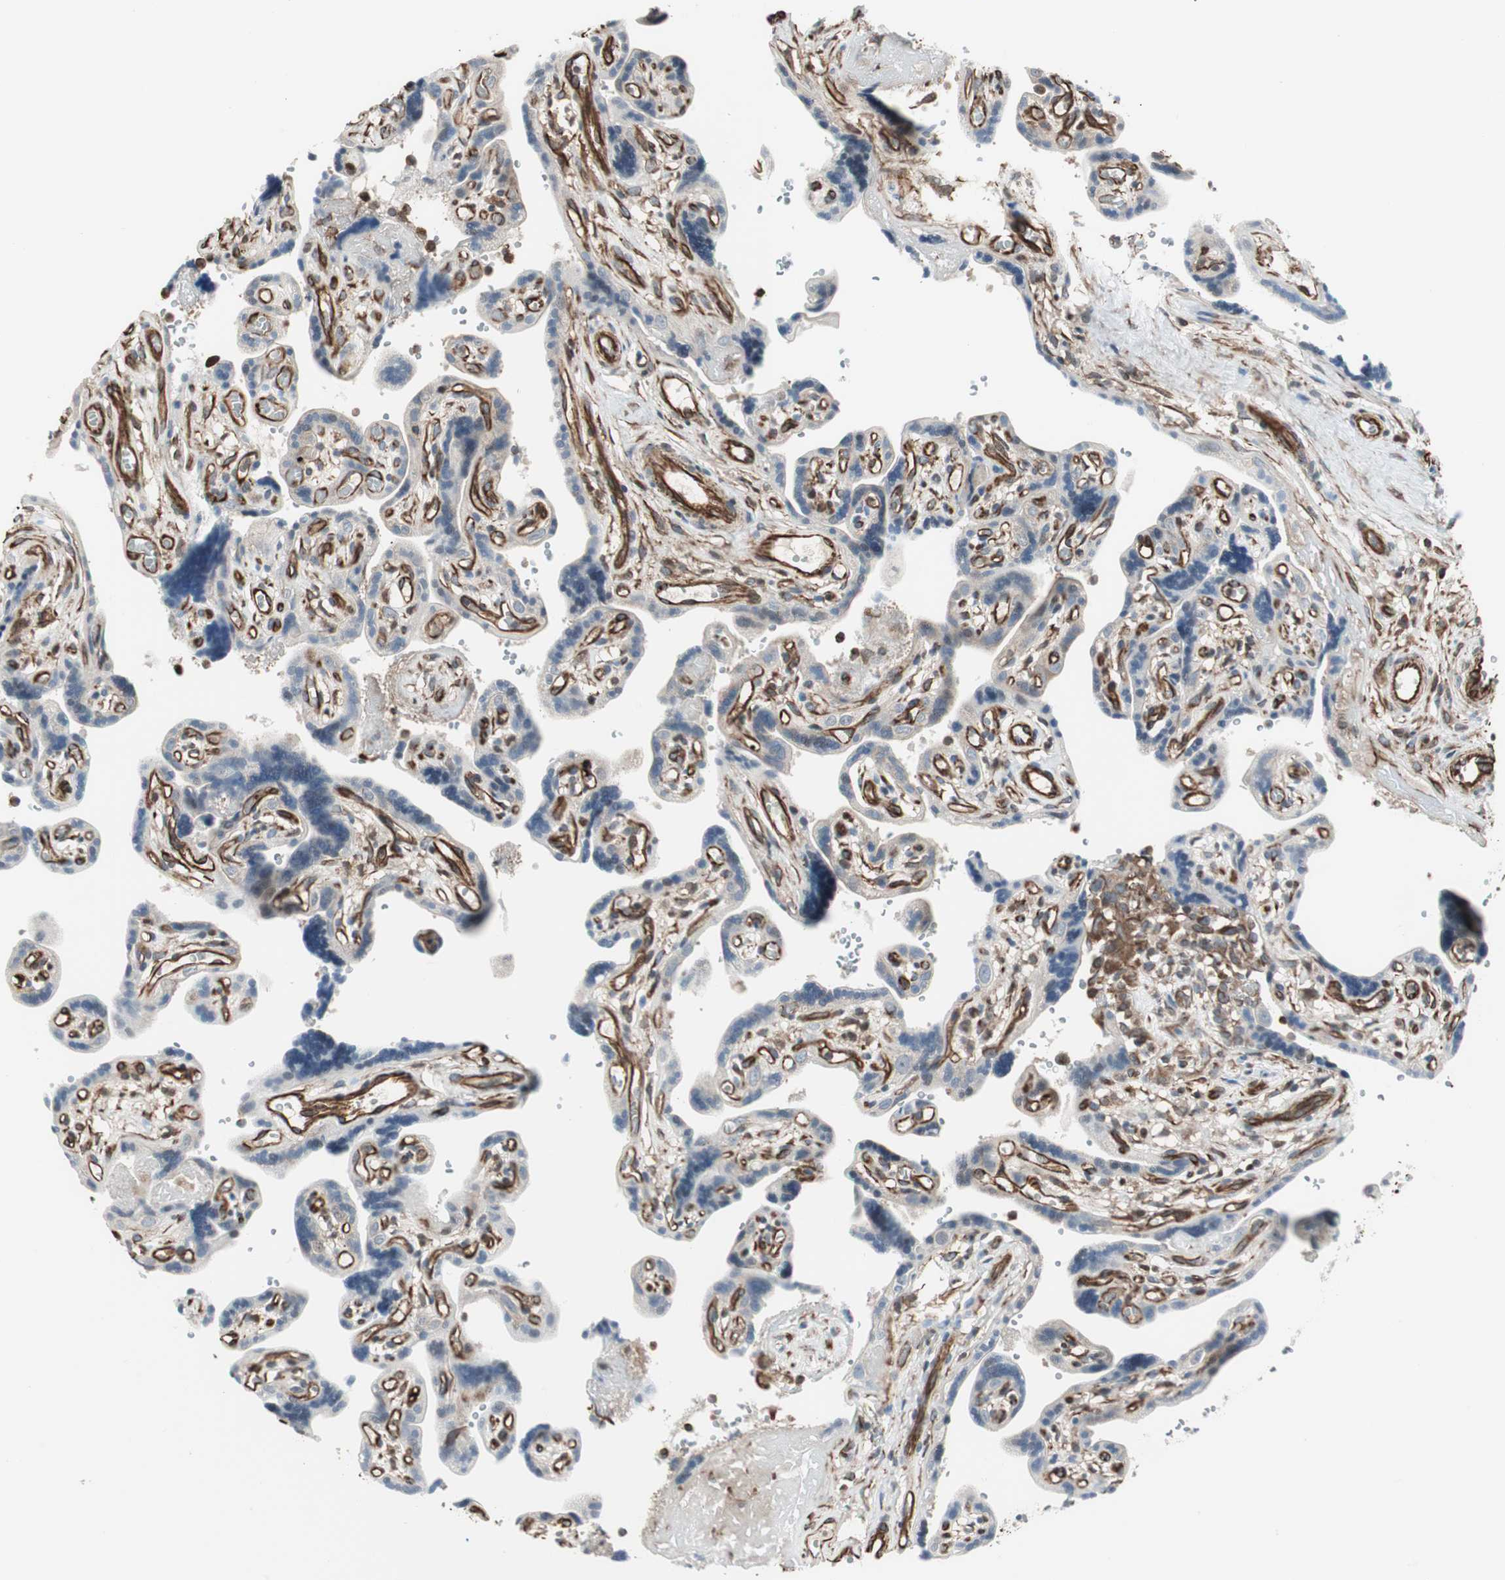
{"staining": {"intensity": "weak", "quantity": "25%-75%", "location": "cytoplasmic/membranous"}, "tissue": "placenta", "cell_type": "Trophoblastic cells", "image_type": "normal", "snomed": [{"axis": "morphology", "description": "Normal tissue, NOS"}, {"axis": "topography", "description": "Placenta"}], "caption": "Protein staining demonstrates weak cytoplasmic/membranous expression in about 25%-75% of trophoblastic cells in normal placenta. (brown staining indicates protein expression, while blue staining denotes nuclei).", "gene": "MAD2L2", "patient": {"sex": "female", "age": 30}}